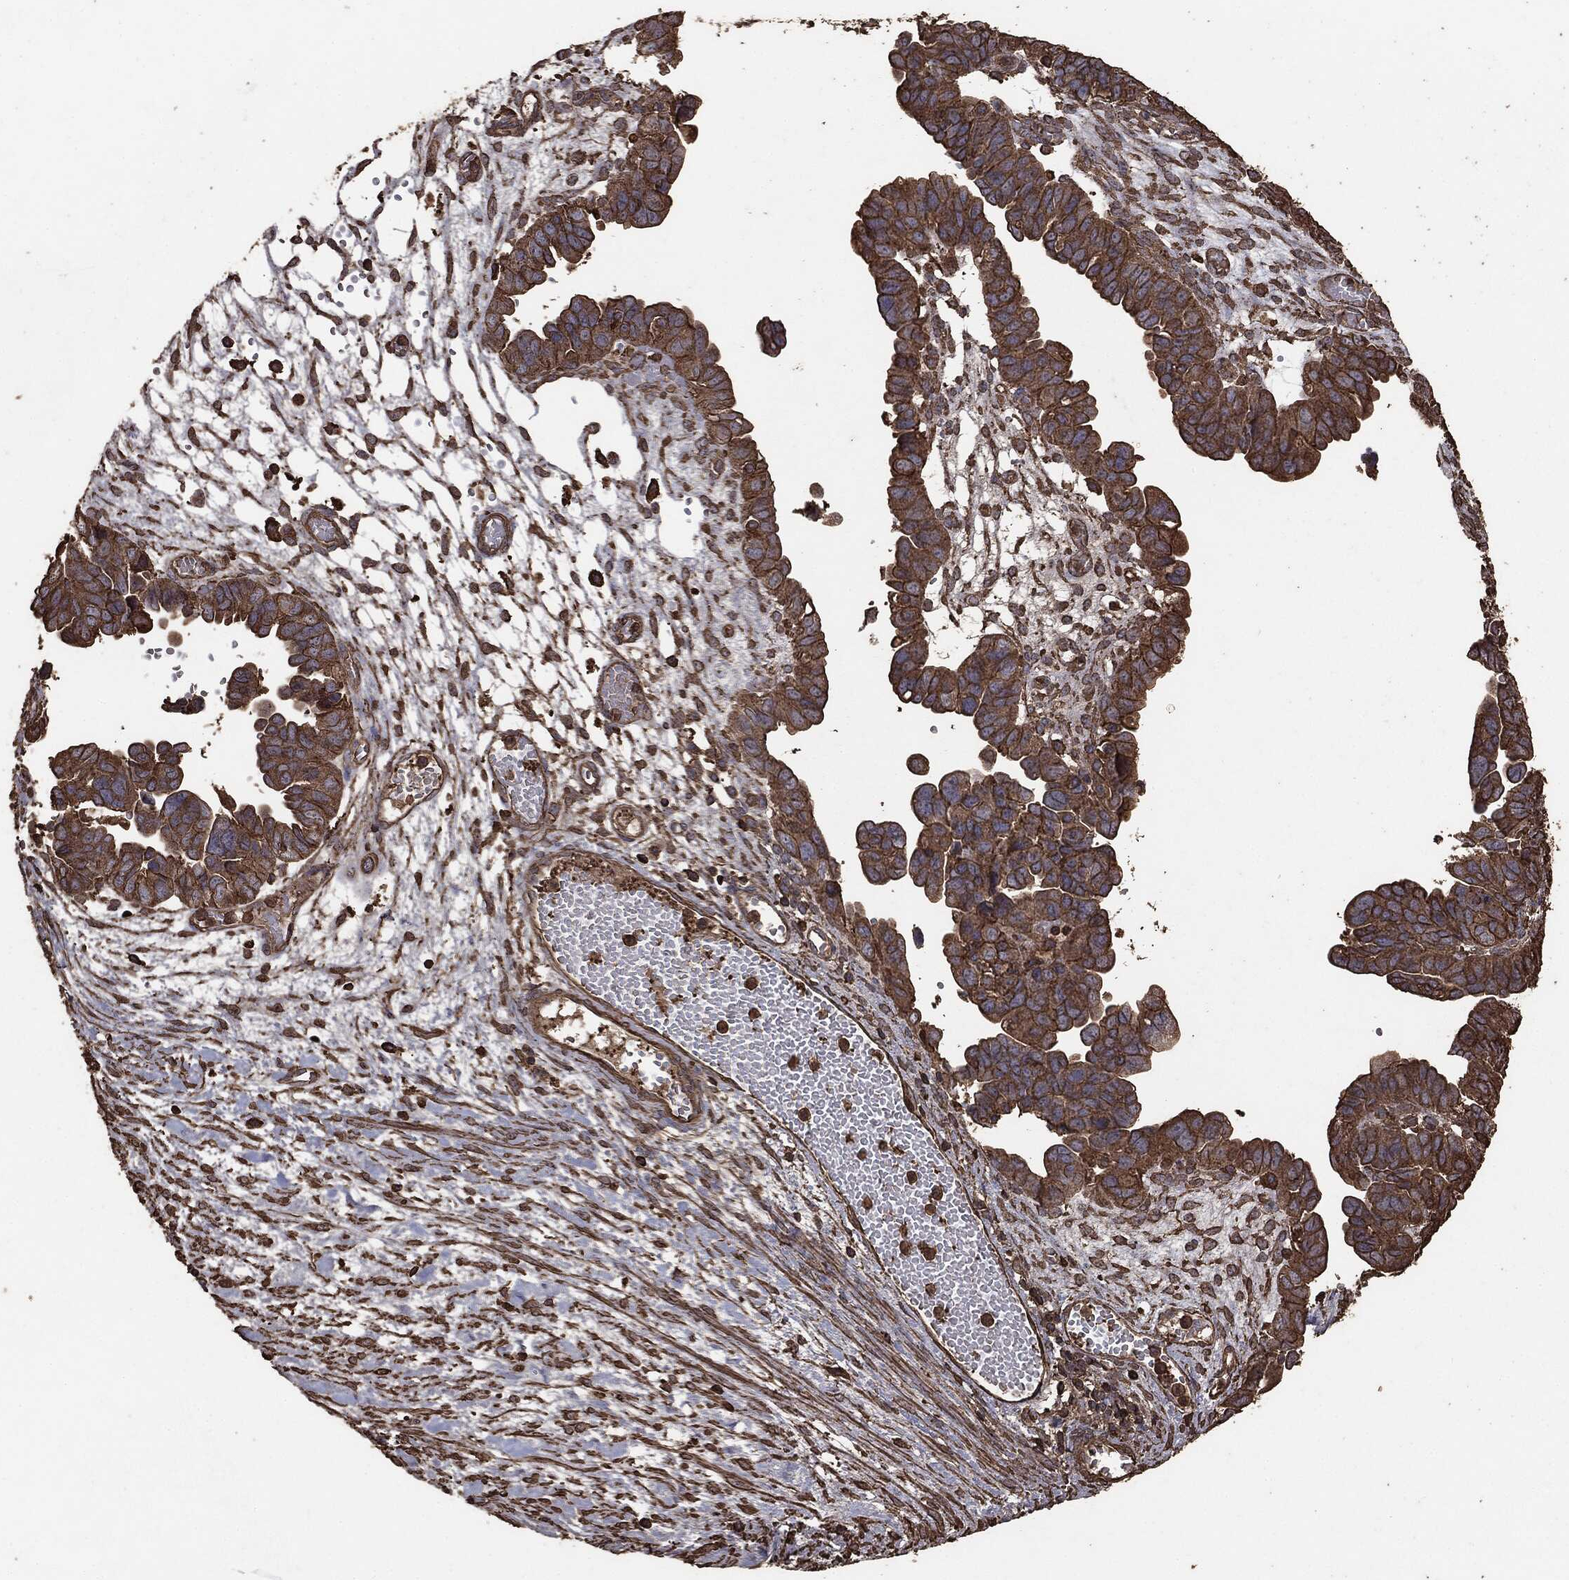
{"staining": {"intensity": "moderate", "quantity": ">75%", "location": "cytoplasmic/membranous"}, "tissue": "ovarian cancer", "cell_type": "Tumor cells", "image_type": "cancer", "snomed": [{"axis": "morphology", "description": "Cystadenocarcinoma, serous, NOS"}, {"axis": "topography", "description": "Ovary"}], "caption": "Ovarian cancer (serous cystadenocarcinoma) tissue shows moderate cytoplasmic/membranous staining in about >75% of tumor cells, visualized by immunohistochemistry. (DAB (3,3'-diaminobenzidine) = brown stain, brightfield microscopy at high magnification).", "gene": "MTOR", "patient": {"sex": "female", "age": 64}}